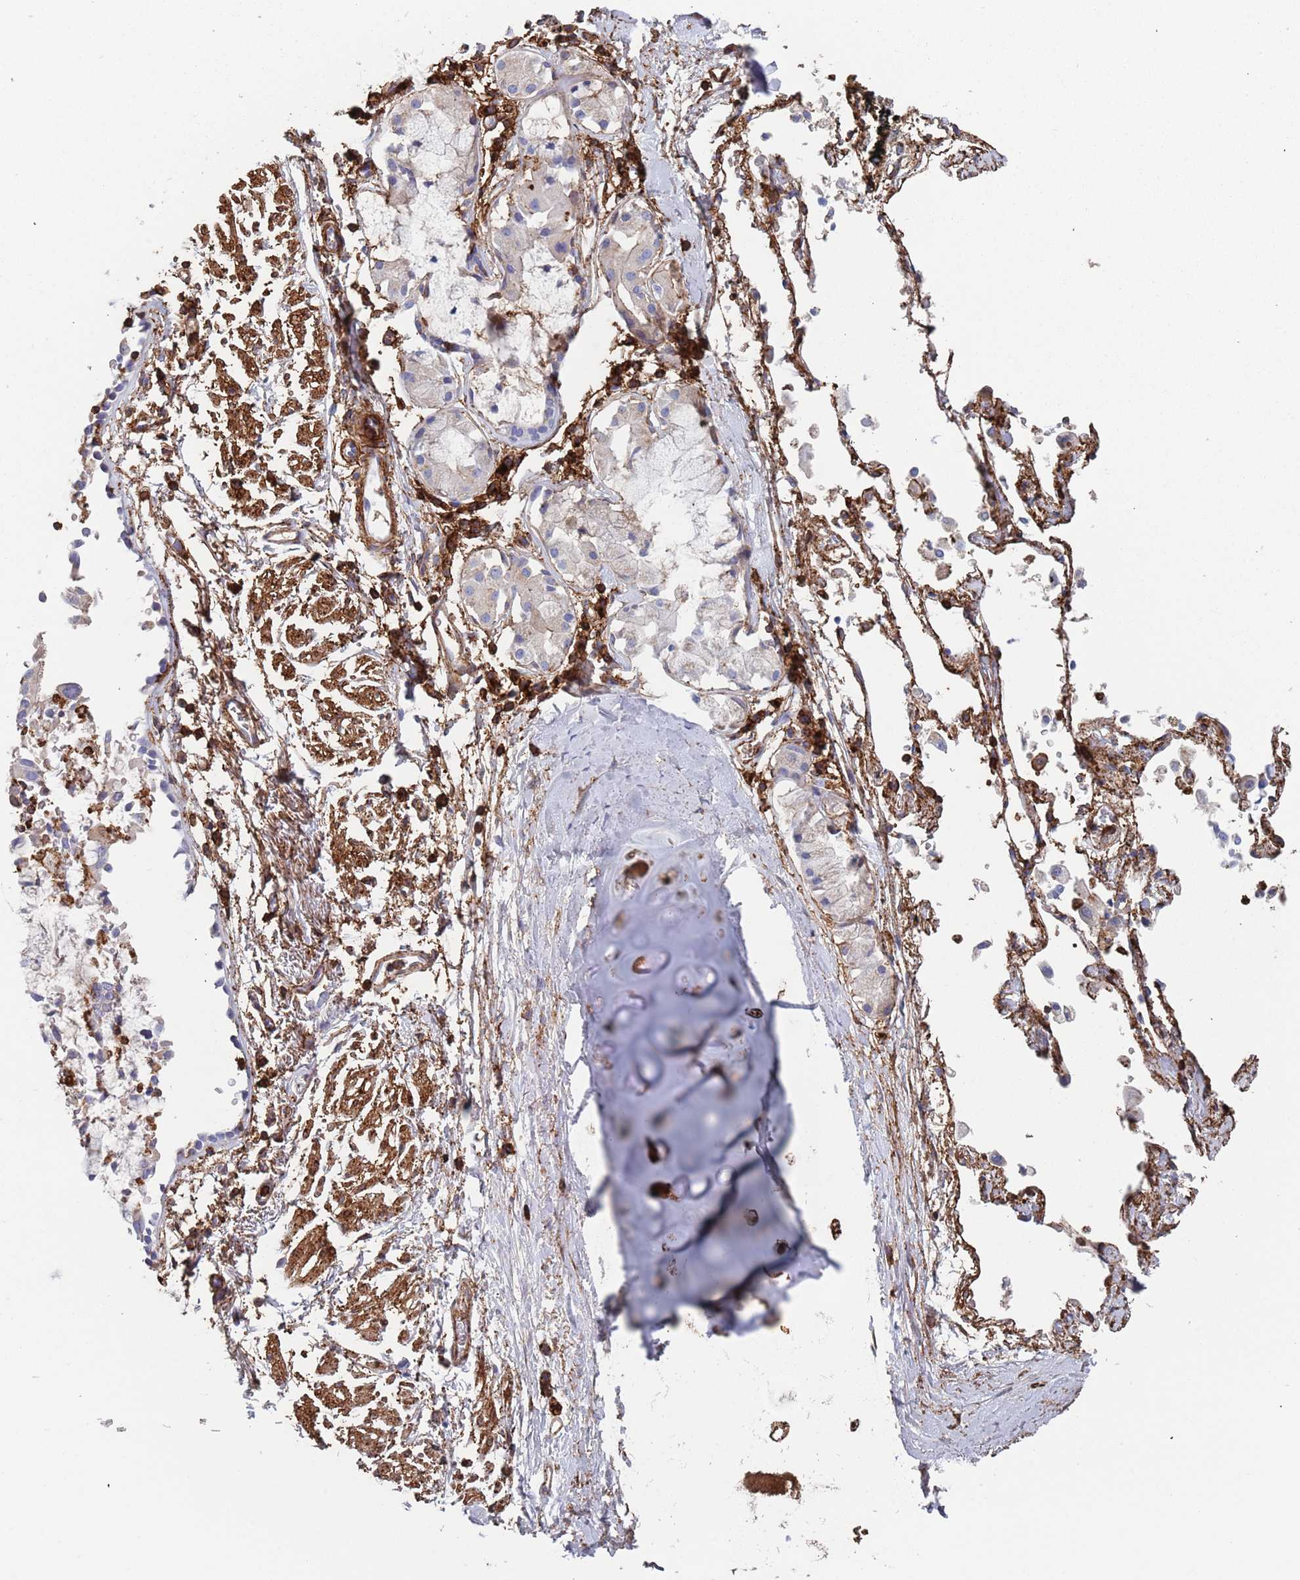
{"staining": {"intensity": "strong", "quantity": "<25%", "location": "cytoplasmic/membranous"}, "tissue": "soft tissue", "cell_type": "Chondrocytes", "image_type": "normal", "snomed": [{"axis": "morphology", "description": "Normal tissue, NOS"}, {"axis": "topography", "description": "Cartilage tissue"}], "caption": "Strong cytoplasmic/membranous staining is present in about <25% of chondrocytes in unremarkable soft tissue.", "gene": "RNF144A", "patient": {"sex": "male", "age": 73}}